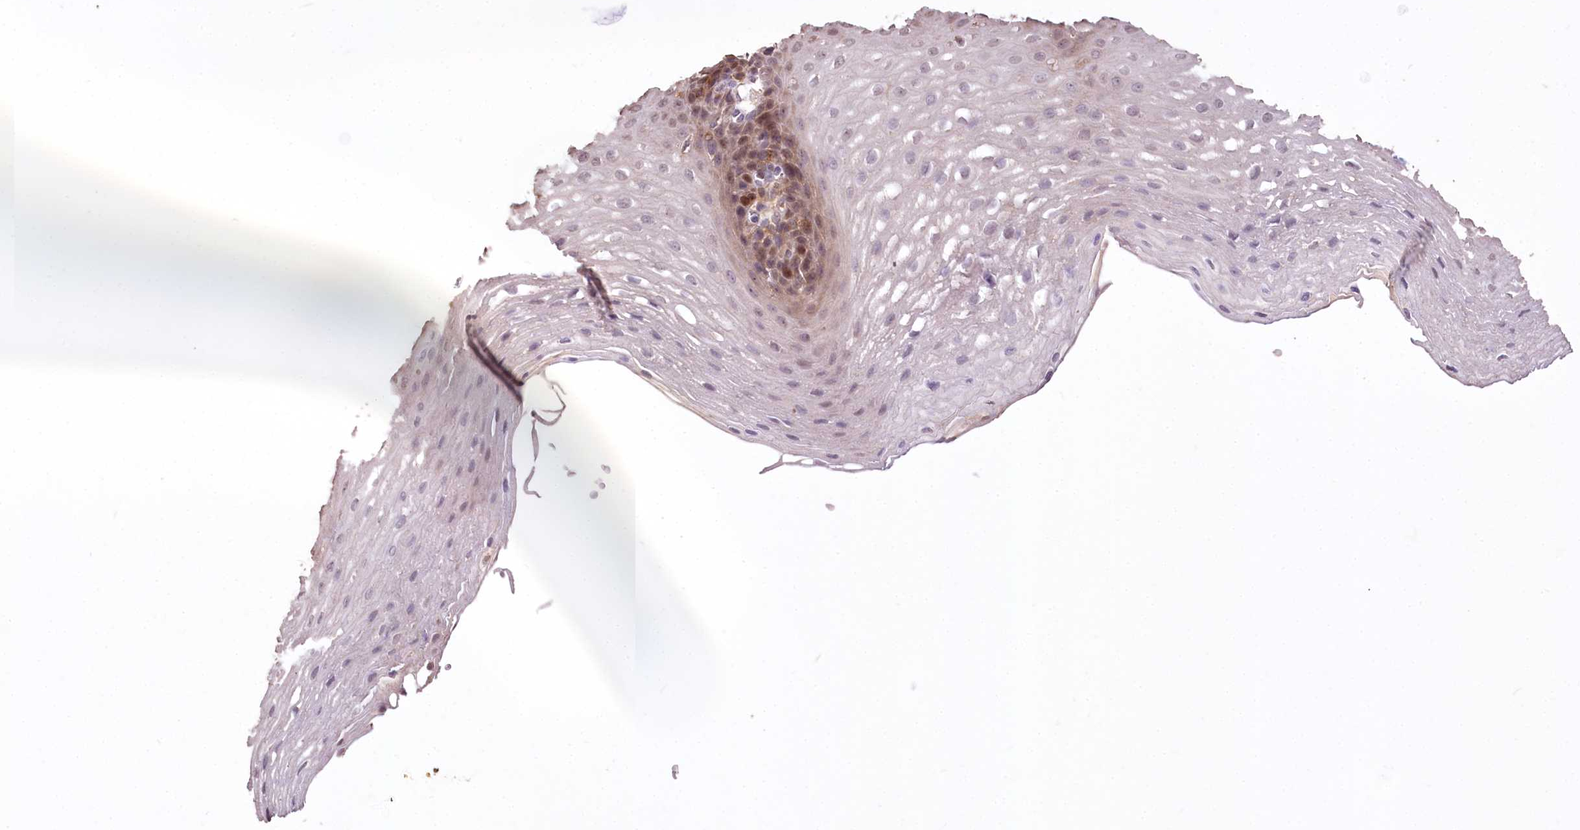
{"staining": {"intensity": "moderate", "quantity": "<25%", "location": "nuclear"}, "tissue": "esophagus", "cell_type": "Squamous epithelial cells", "image_type": "normal", "snomed": [{"axis": "morphology", "description": "Normal tissue, NOS"}, {"axis": "topography", "description": "Esophagus"}], "caption": "Normal esophagus displays moderate nuclear expression in approximately <25% of squamous epithelial cells (Brightfield microscopy of DAB IHC at high magnification)..", "gene": "SERGEF", "patient": {"sex": "female", "age": 66}}